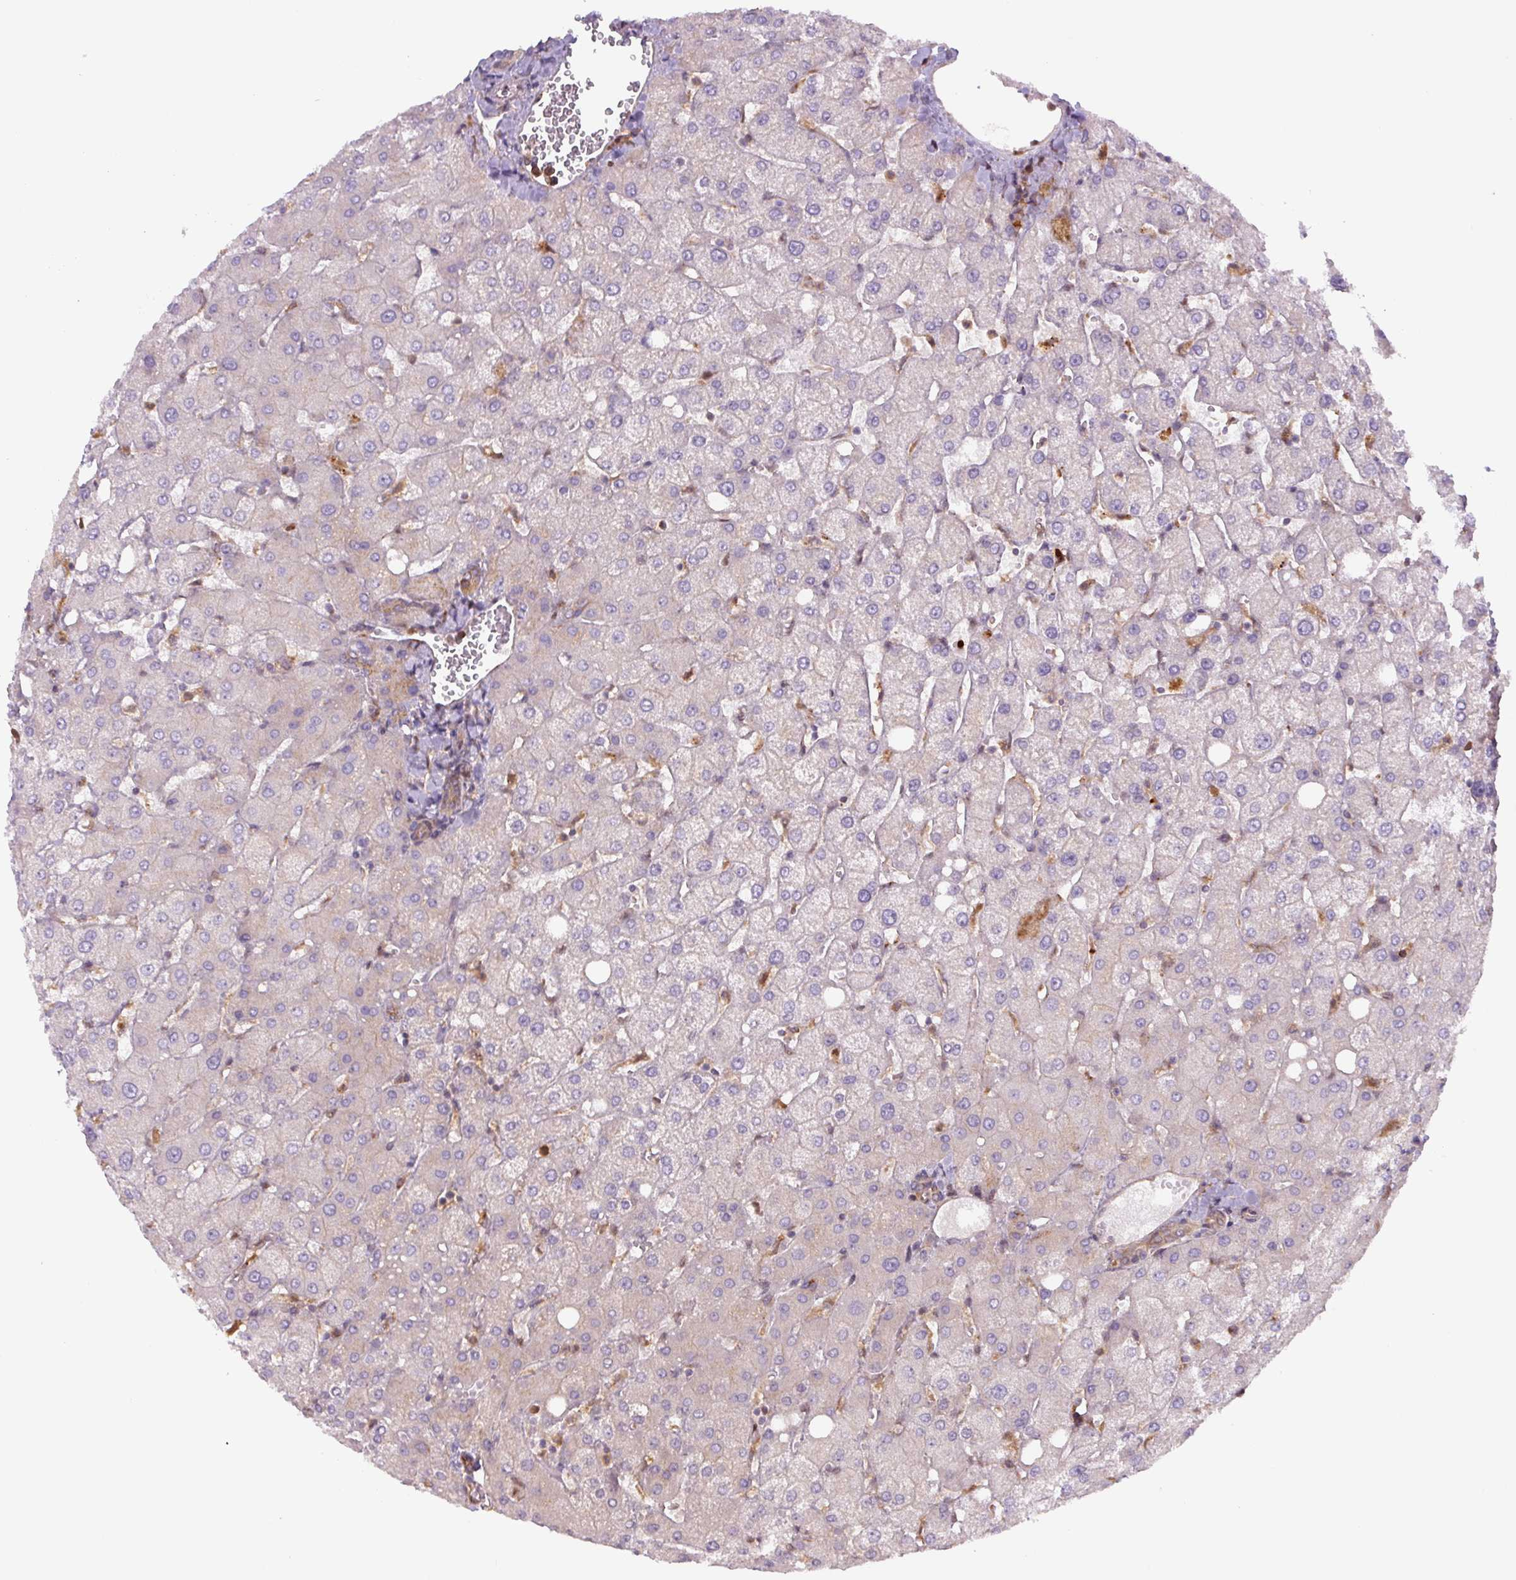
{"staining": {"intensity": "moderate", "quantity": ">75%", "location": "cytoplasmic/membranous"}, "tissue": "liver", "cell_type": "Cholangiocytes", "image_type": "normal", "snomed": [{"axis": "morphology", "description": "Normal tissue, NOS"}, {"axis": "topography", "description": "Liver"}], "caption": "A histopathology image of liver stained for a protein displays moderate cytoplasmic/membranous brown staining in cholangiocytes.", "gene": "ZSWIM7", "patient": {"sex": "female", "age": 54}}